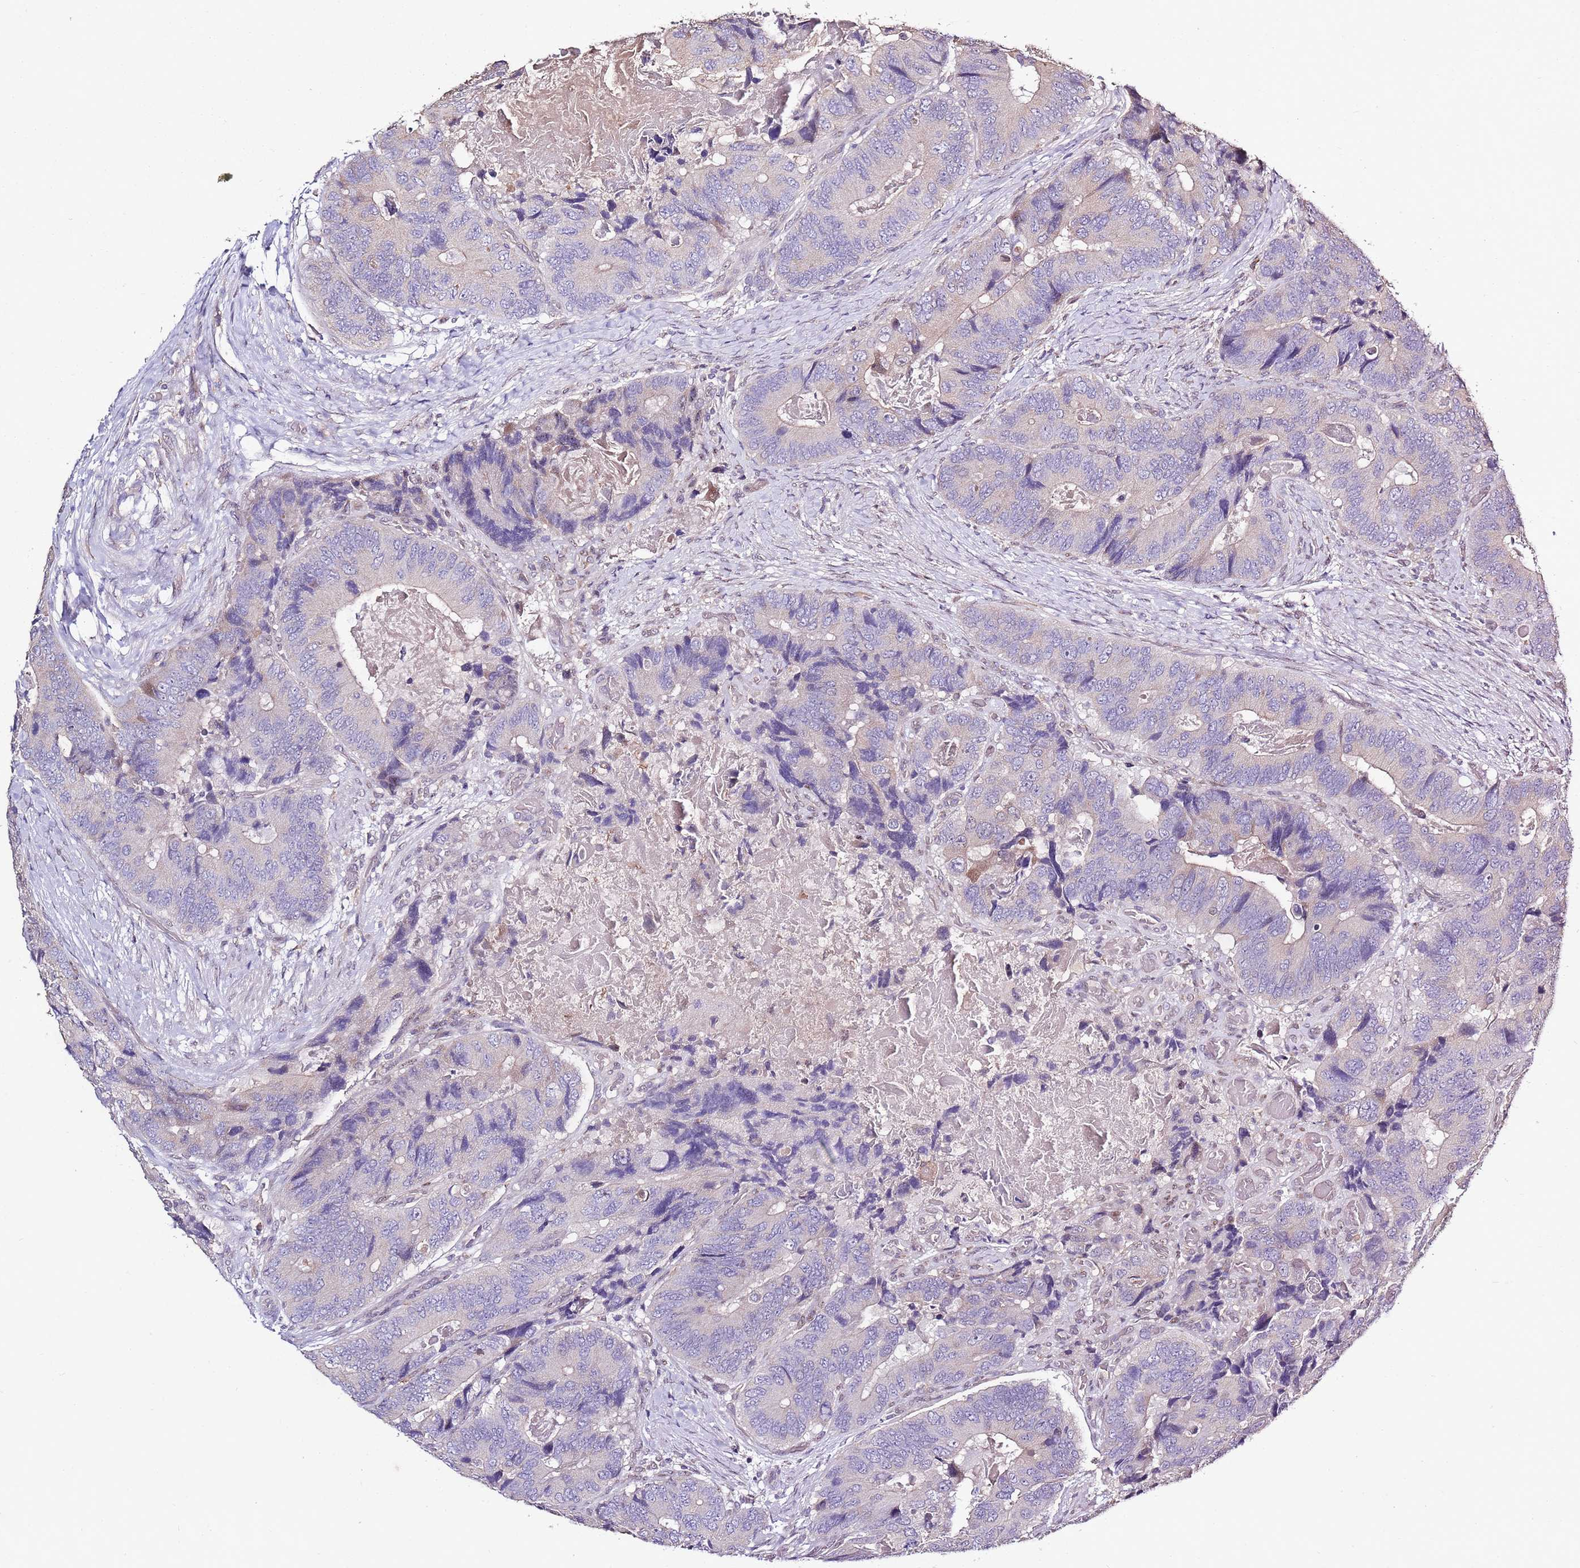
{"staining": {"intensity": "negative", "quantity": "none", "location": "none"}, "tissue": "colorectal cancer", "cell_type": "Tumor cells", "image_type": "cancer", "snomed": [{"axis": "morphology", "description": "Adenocarcinoma, NOS"}, {"axis": "topography", "description": "Colon"}], "caption": "Immunohistochemistry of human colorectal cancer (adenocarcinoma) reveals no staining in tumor cells. (DAB (3,3'-diaminobenzidine) IHC visualized using brightfield microscopy, high magnification).", "gene": "CAPN9", "patient": {"sex": "male", "age": 84}}